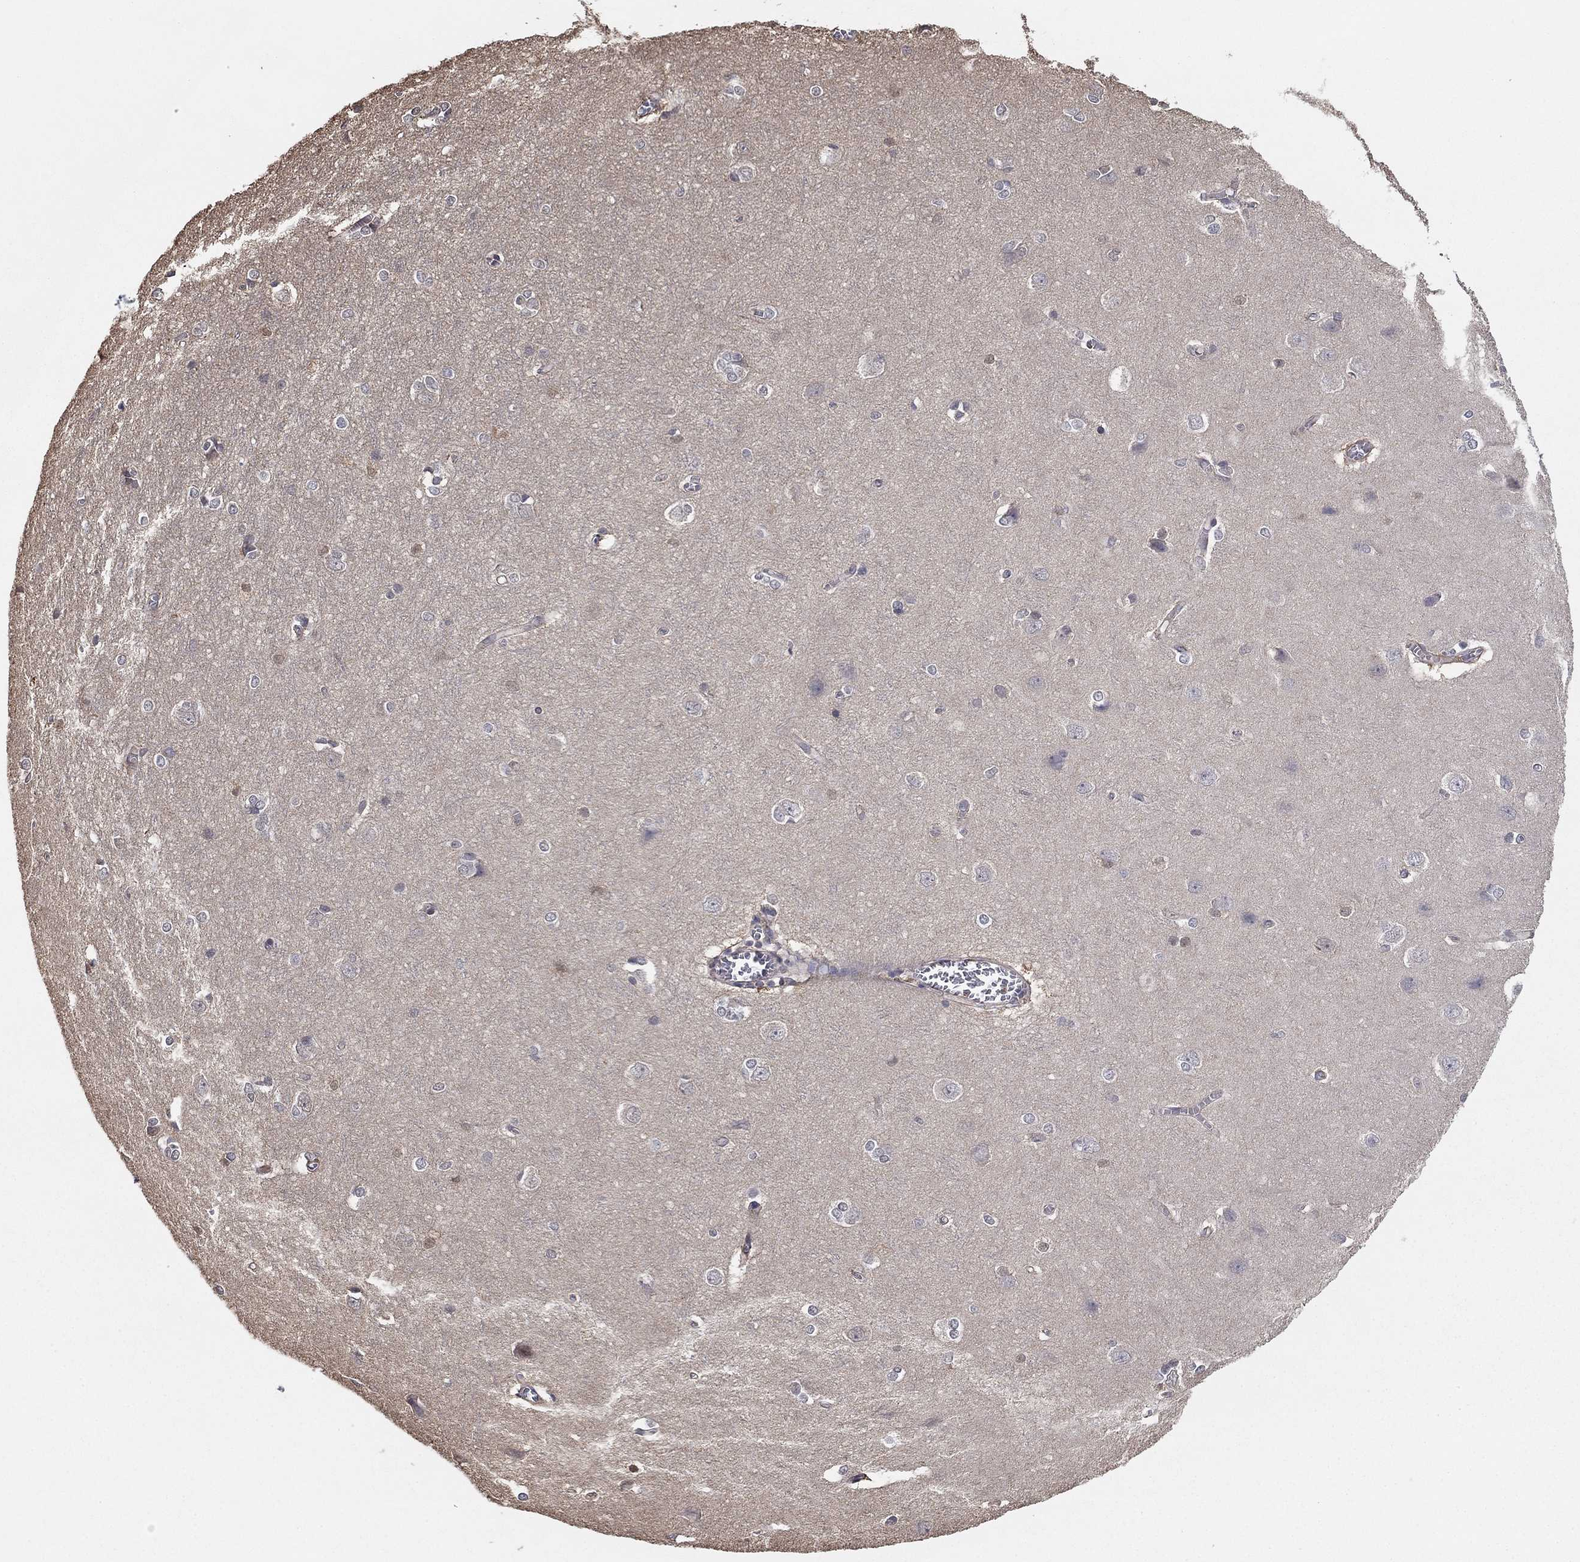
{"staining": {"intensity": "moderate", "quantity": "<25%", "location": "cytoplasmic/membranous"}, "tissue": "cerebral cortex", "cell_type": "Endothelial cells", "image_type": "normal", "snomed": [{"axis": "morphology", "description": "Normal tissue, NOS"}, {"axis": "topography", "description": "Cerebral cortex"}], "caption": "IHC staining of normal cerebral cortex, which demonstrates low levels of moderate cytoplasmic/membranous staining in approximately <25% of endothelial cells indicating moderate cytoplasmic/membranous protein positivity. The staining was performed using DAB (3,3'-diaminobenzidine) (brown) for protein detection and nuclei were counterstained in hematoxylin (blue).", "gene": "RNF114", "patient": {"sex": "male", "age": 37}}